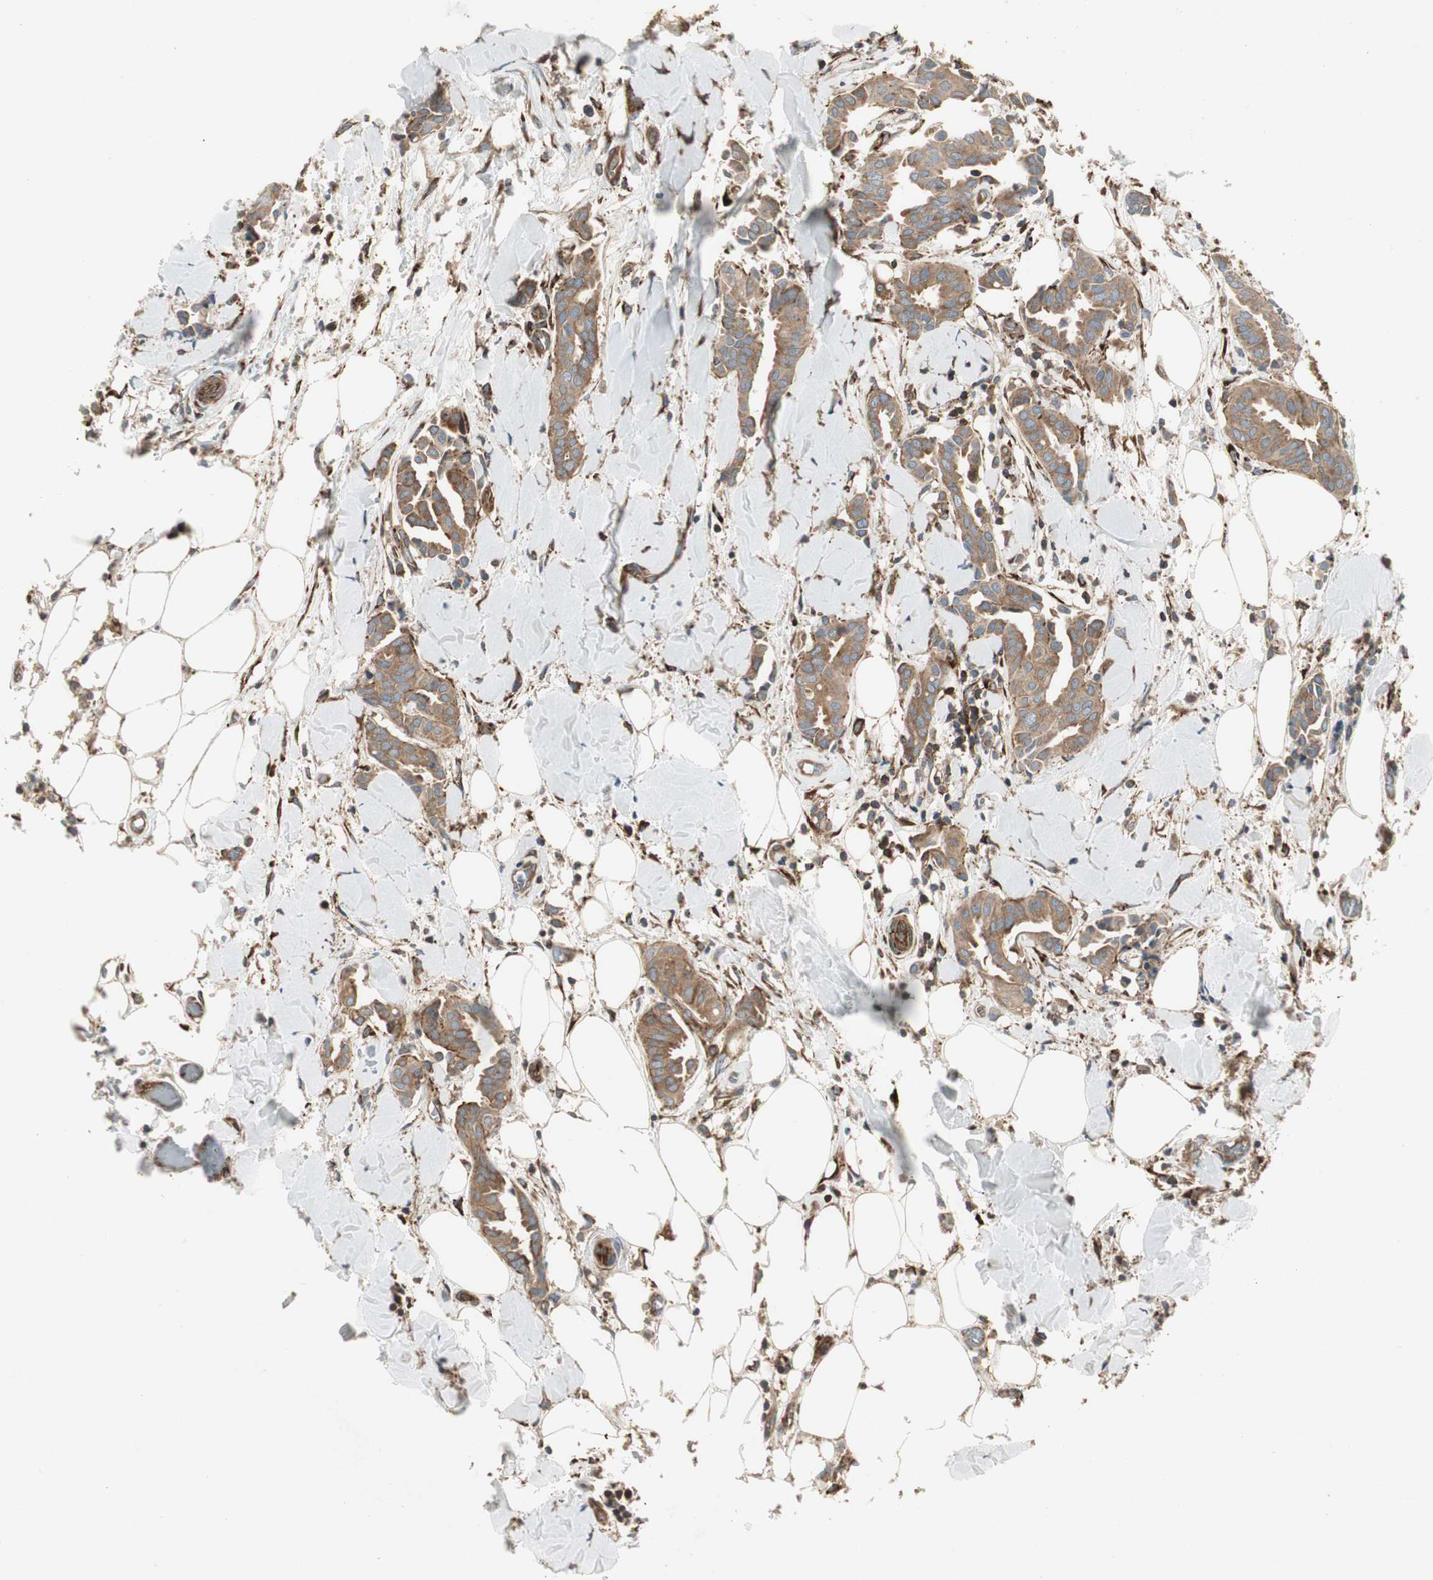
{"staining": {"intensity": "moderate", "quantity": ">75%", "location": "cytoplasmic/membranous"}, "tissue": "head and neck cancer", "cell_type": "Tumor cells", "image_type": "cancer", "snomed": [{"axis": "morphology", "description": "Adenocarcinoma, NOS"}, {"axis": "topography", "description": "Salivary gland"}, {"axis": "topography", "description": "Head-Neck"}], "caption": "Immunohistochemical staining of head and neck cancer displays moderate cytoplasmic/membranous protein staining in approximately >75% of tumor cells.", "gene": "PRKG1", "patient": {"sex": "female", "age": 59}}